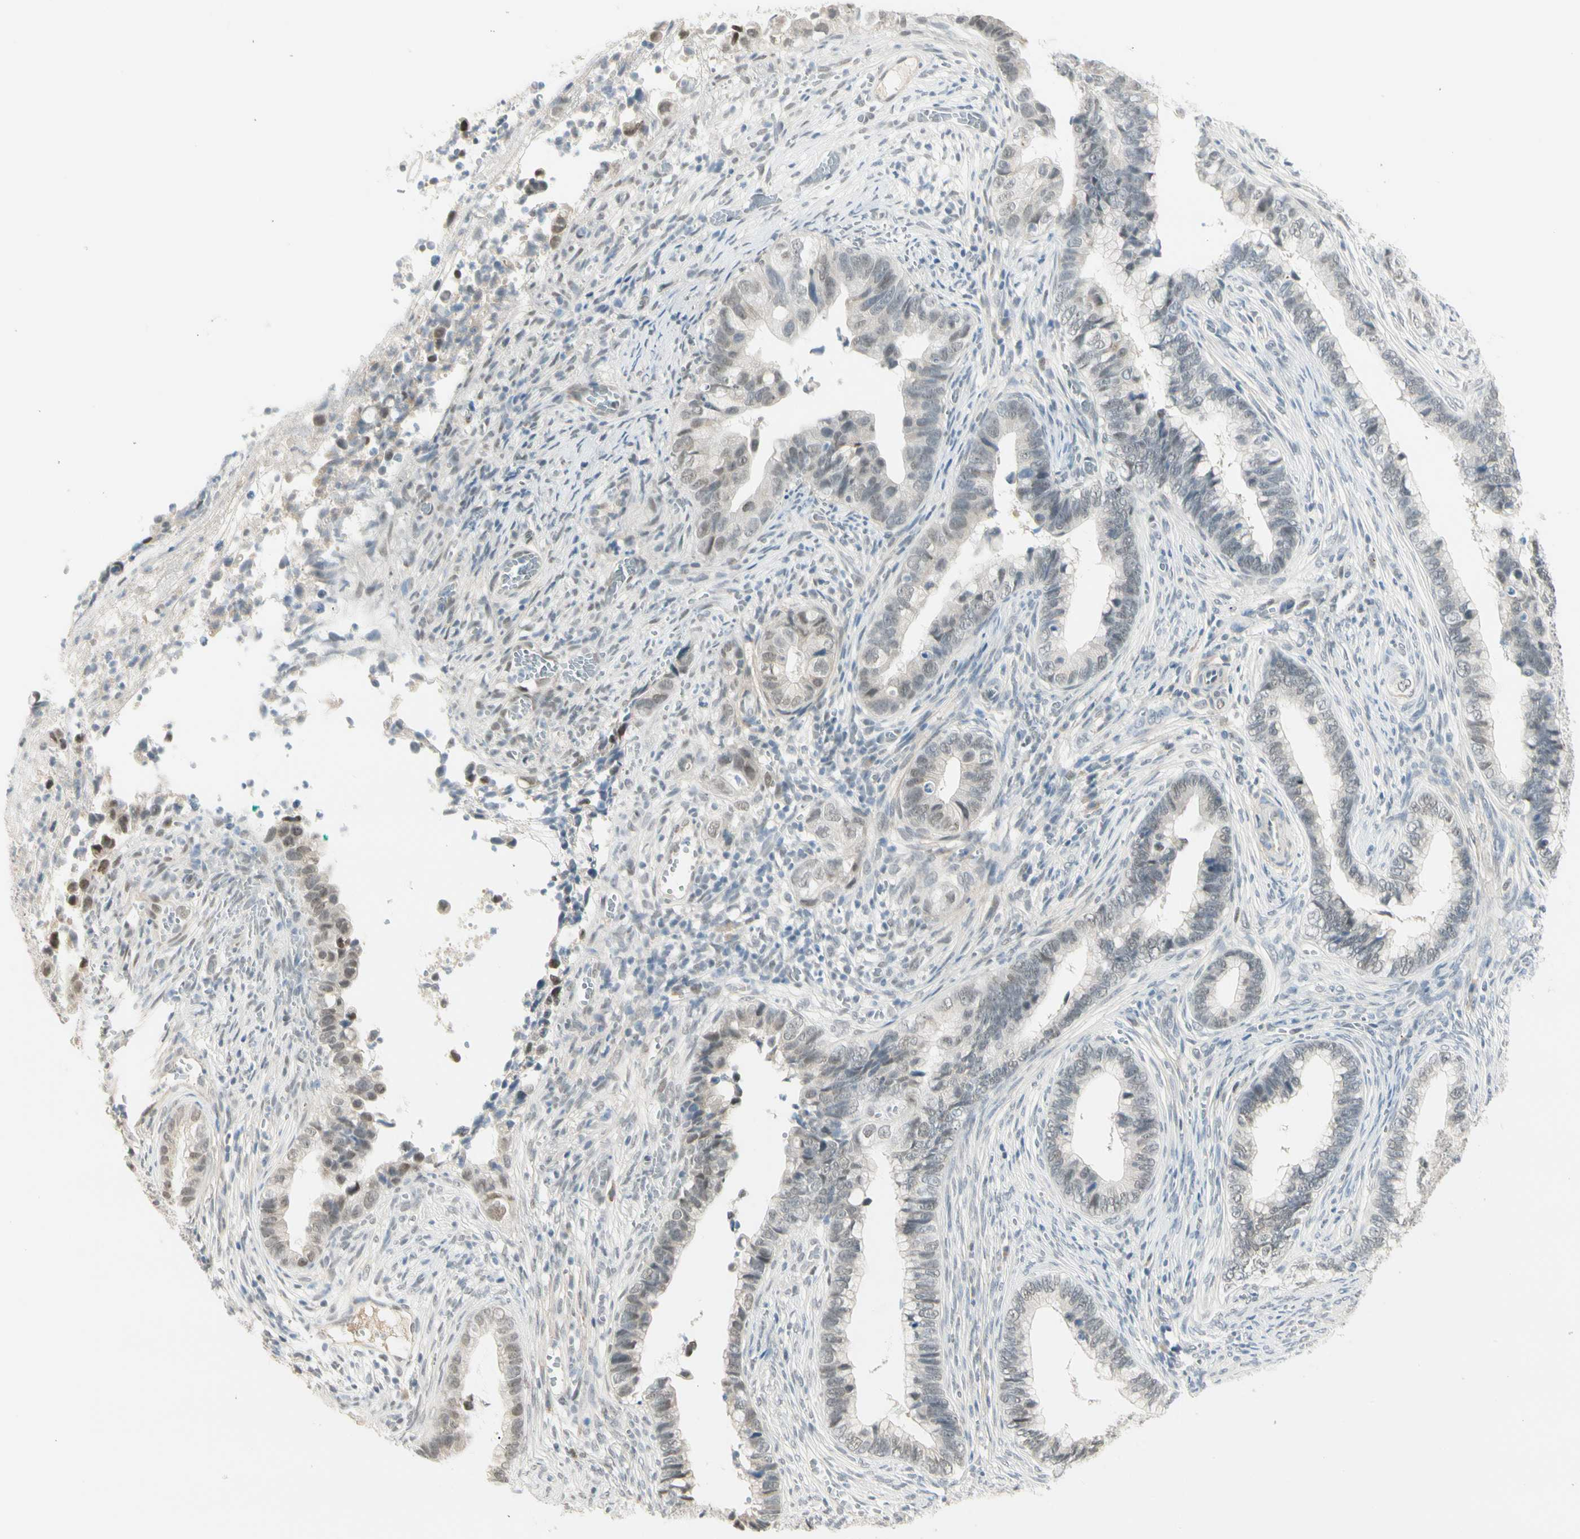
{"staining": {"intensity": "weak", "quantity": "25%-75%", "location": "nuclear"}, "tissue": "cervical cancer", "cell_type": "Tumor cells", "image_type": "cancer", "snomed": [{"axis": "morphology", "description": "Adenocarcinoma, NOS"}, {"axis": "topography", "description": "Cervix"}], "caption": "This histopathology image demonstrates IHC staining of cervical cancer (adenocarcinoma), with low weak nuclear positivity in about 25%-75% of tumor cells.", "gene": "ASPN", "patient": {"sex": "female", "age": 44}}